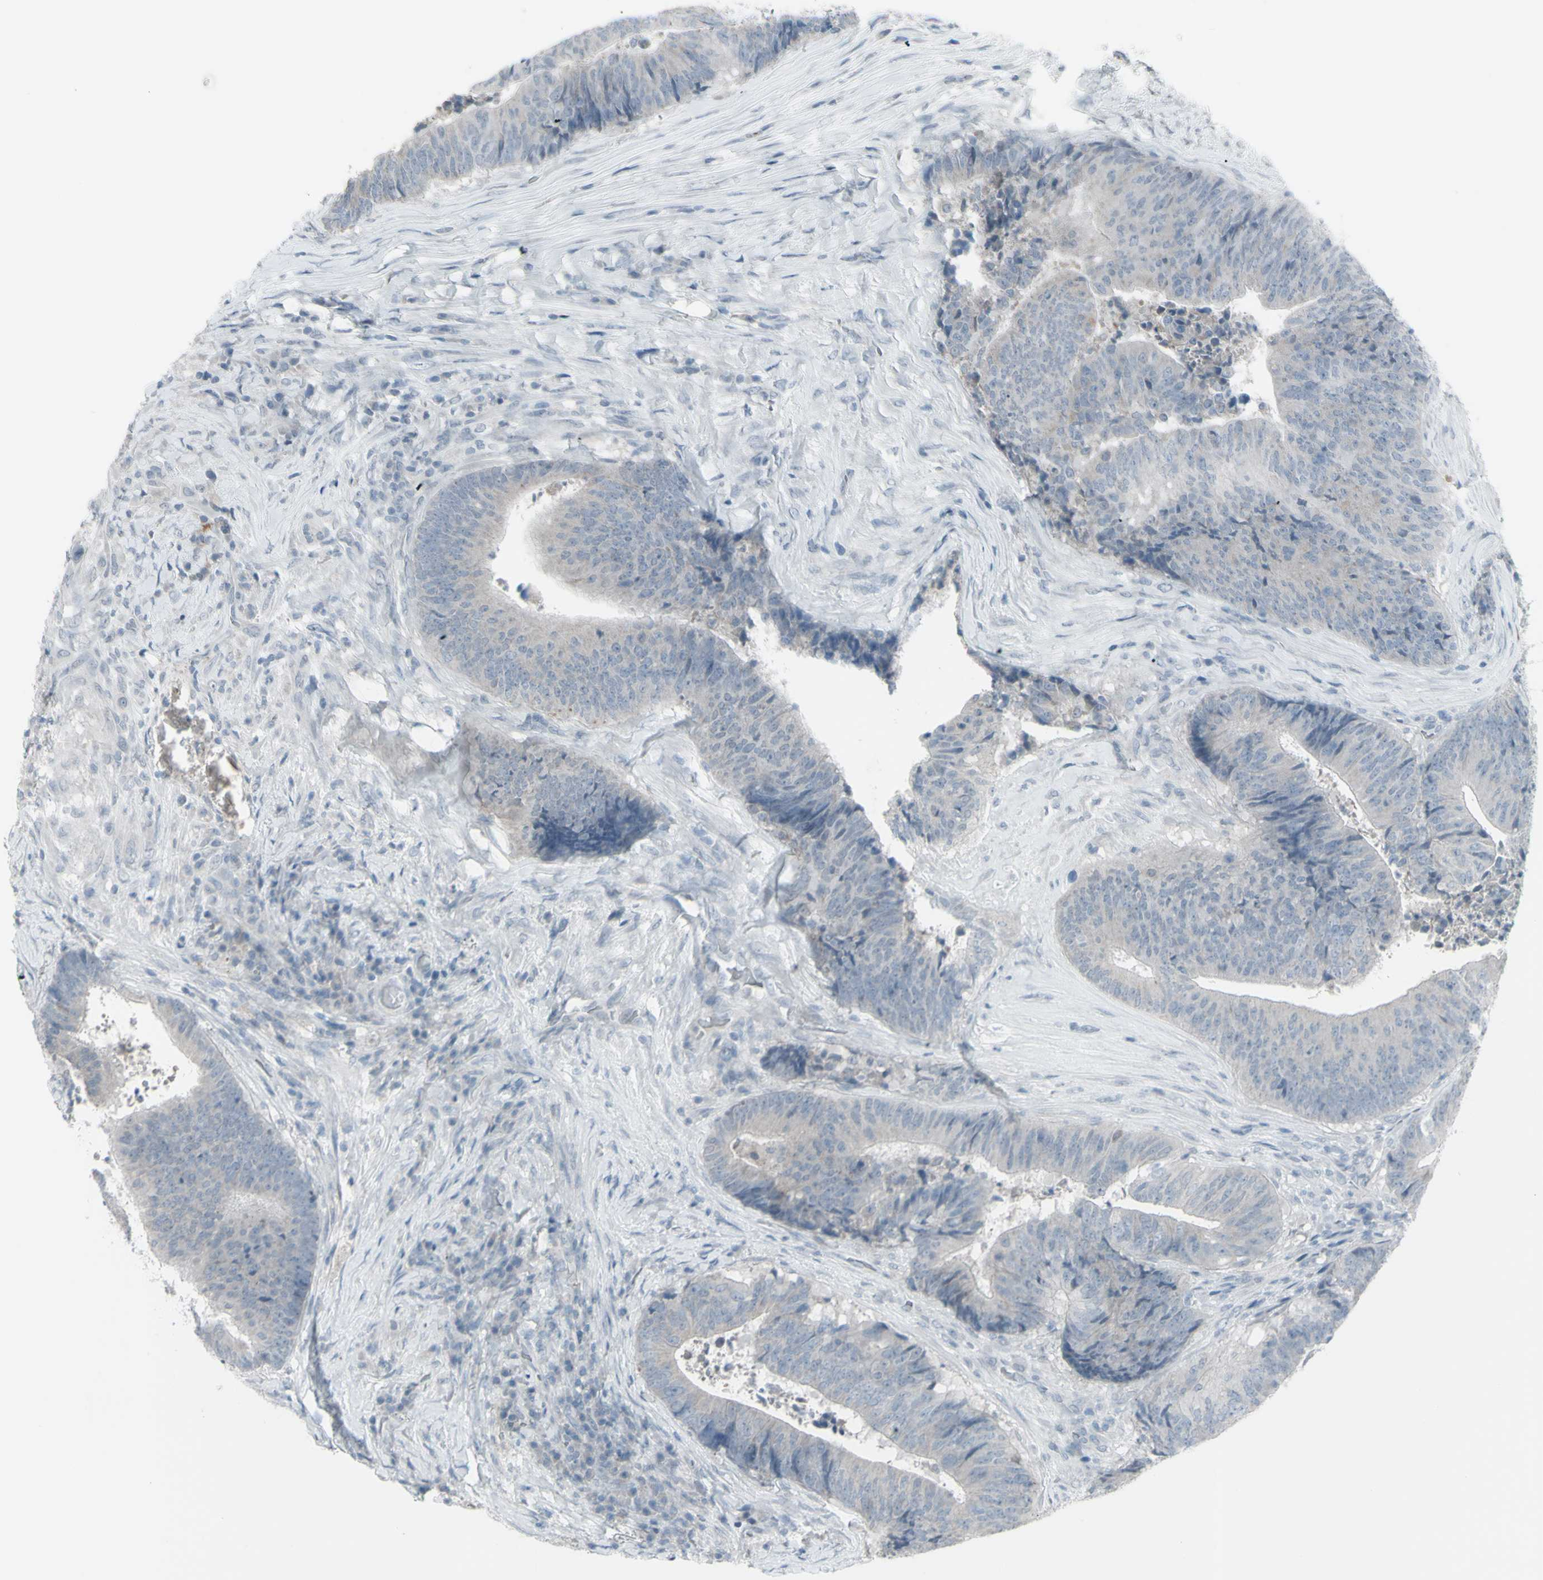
{"staining": {"intensity": "negative", "quantity": "none", "location": "none"}, "tissue": "colorectal cancer", "cell_type": "Tumor cells", "image_type": "cancer", "snomed": [{"axis": "morphology", "description": "Adenocarcinoma, NOS"}, {"axis": "topography", "description": "Rectum"}], "caption": "Immunohistochemical staining of adenocarcinoma (colorectal) exhibits no significant positivity in tumor cells.", "gene": "RAB3A", "patient": {"sex": "male", "age": 72}}